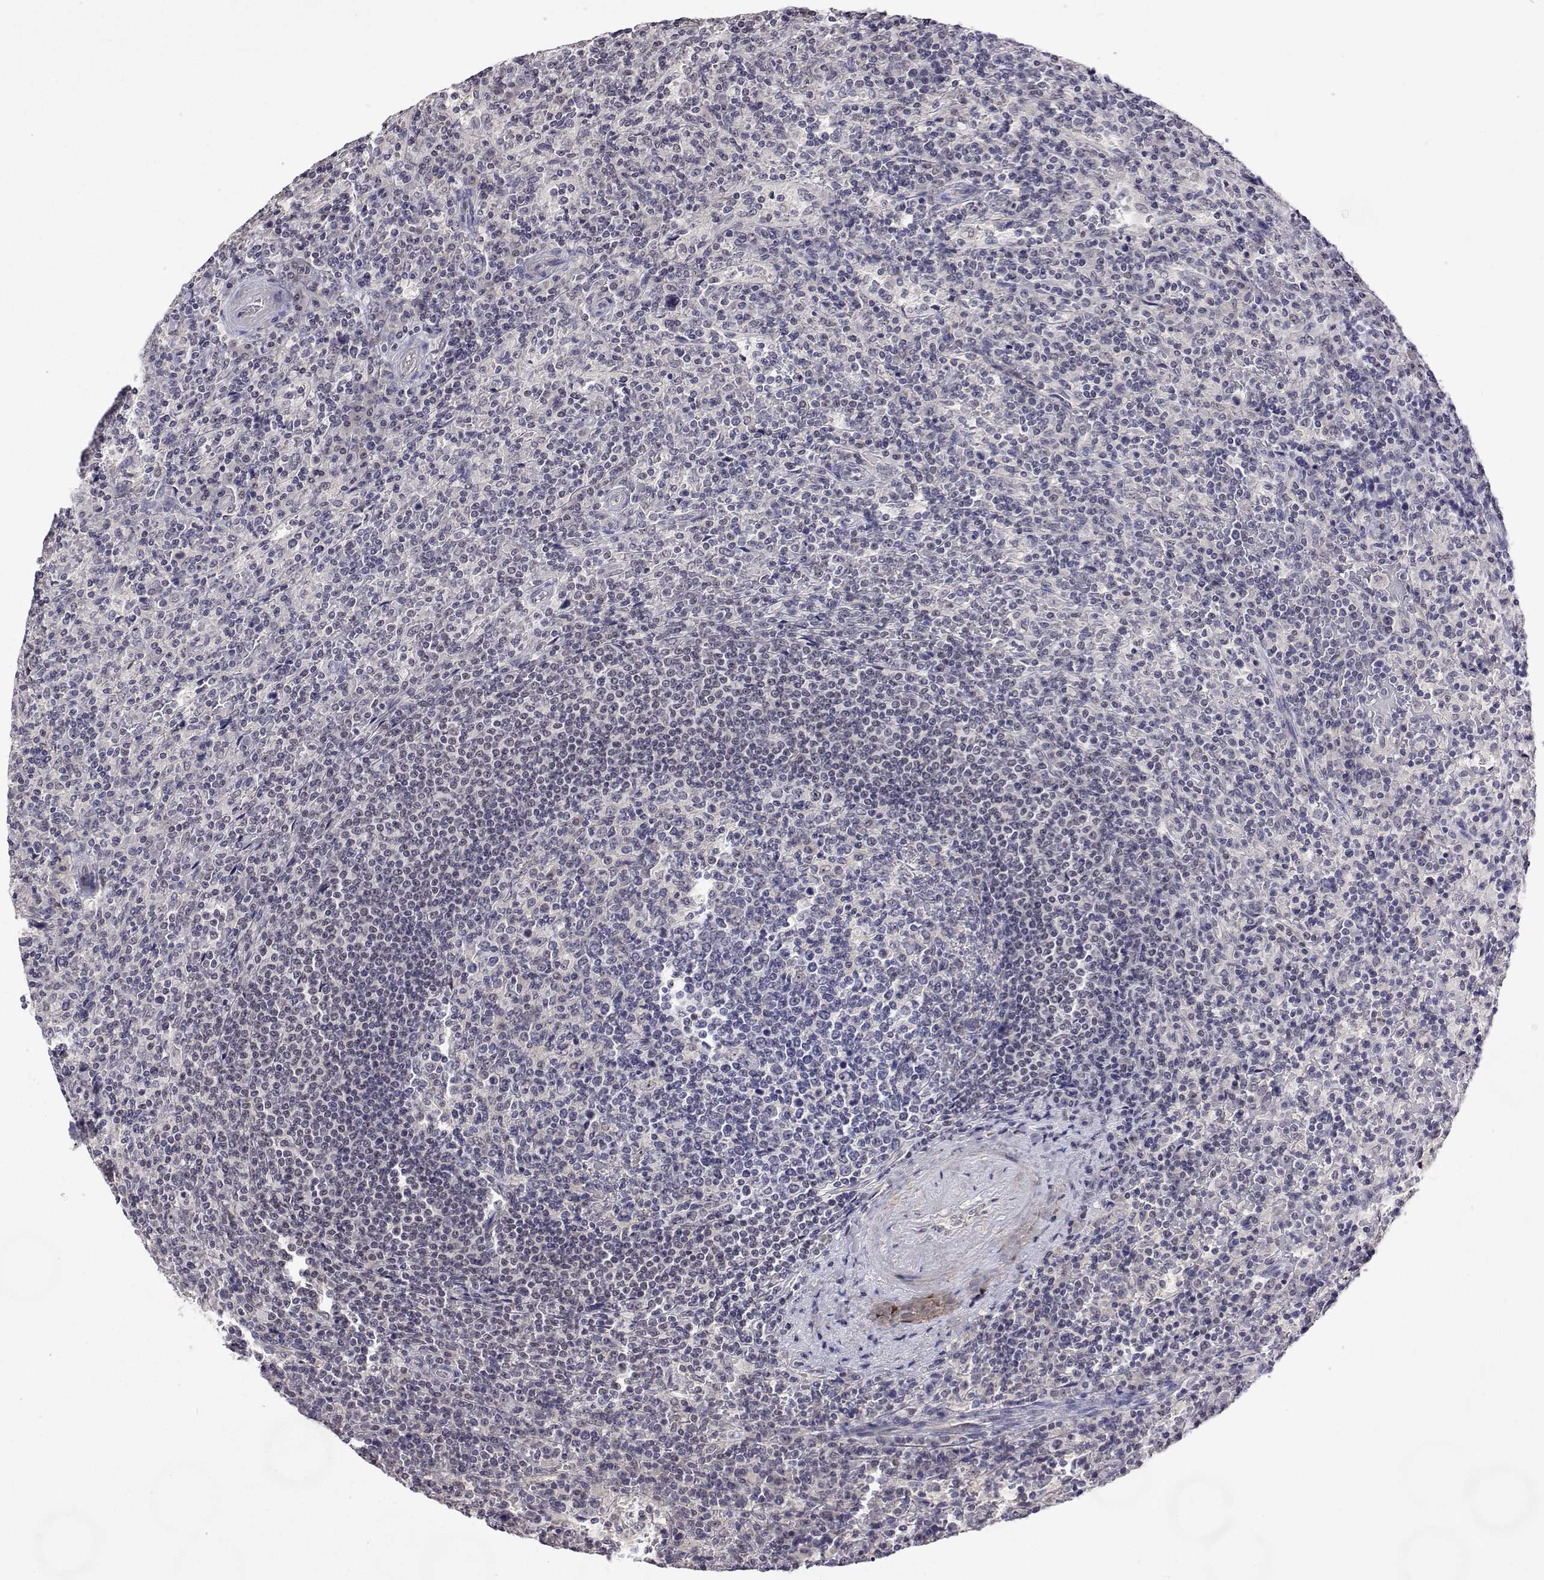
{"staining": {"intensity": "negative", "quantity": "none", "location": "none"}, "tissue": "lymphoma", "cell_type": "Tumor cells", "image_type": "cancer", "snomed": [{"axis": "morphology", "description": "Malignant lymphoma, non-Hodgkin's type, Low grade"}, {"axis": "topography", "description": "Spleen"}], "caption": "Immunohistochemical staining of lymphoma exhibits no significant staining in tumor cells. The staining was performed using DAB to visualize the protein expression in brown, while the nuclei were stained in blue with hematoxylin (Magnification: 20x).", "gene": "NHP2", "patient": {"sex": "male", "age": 62}}